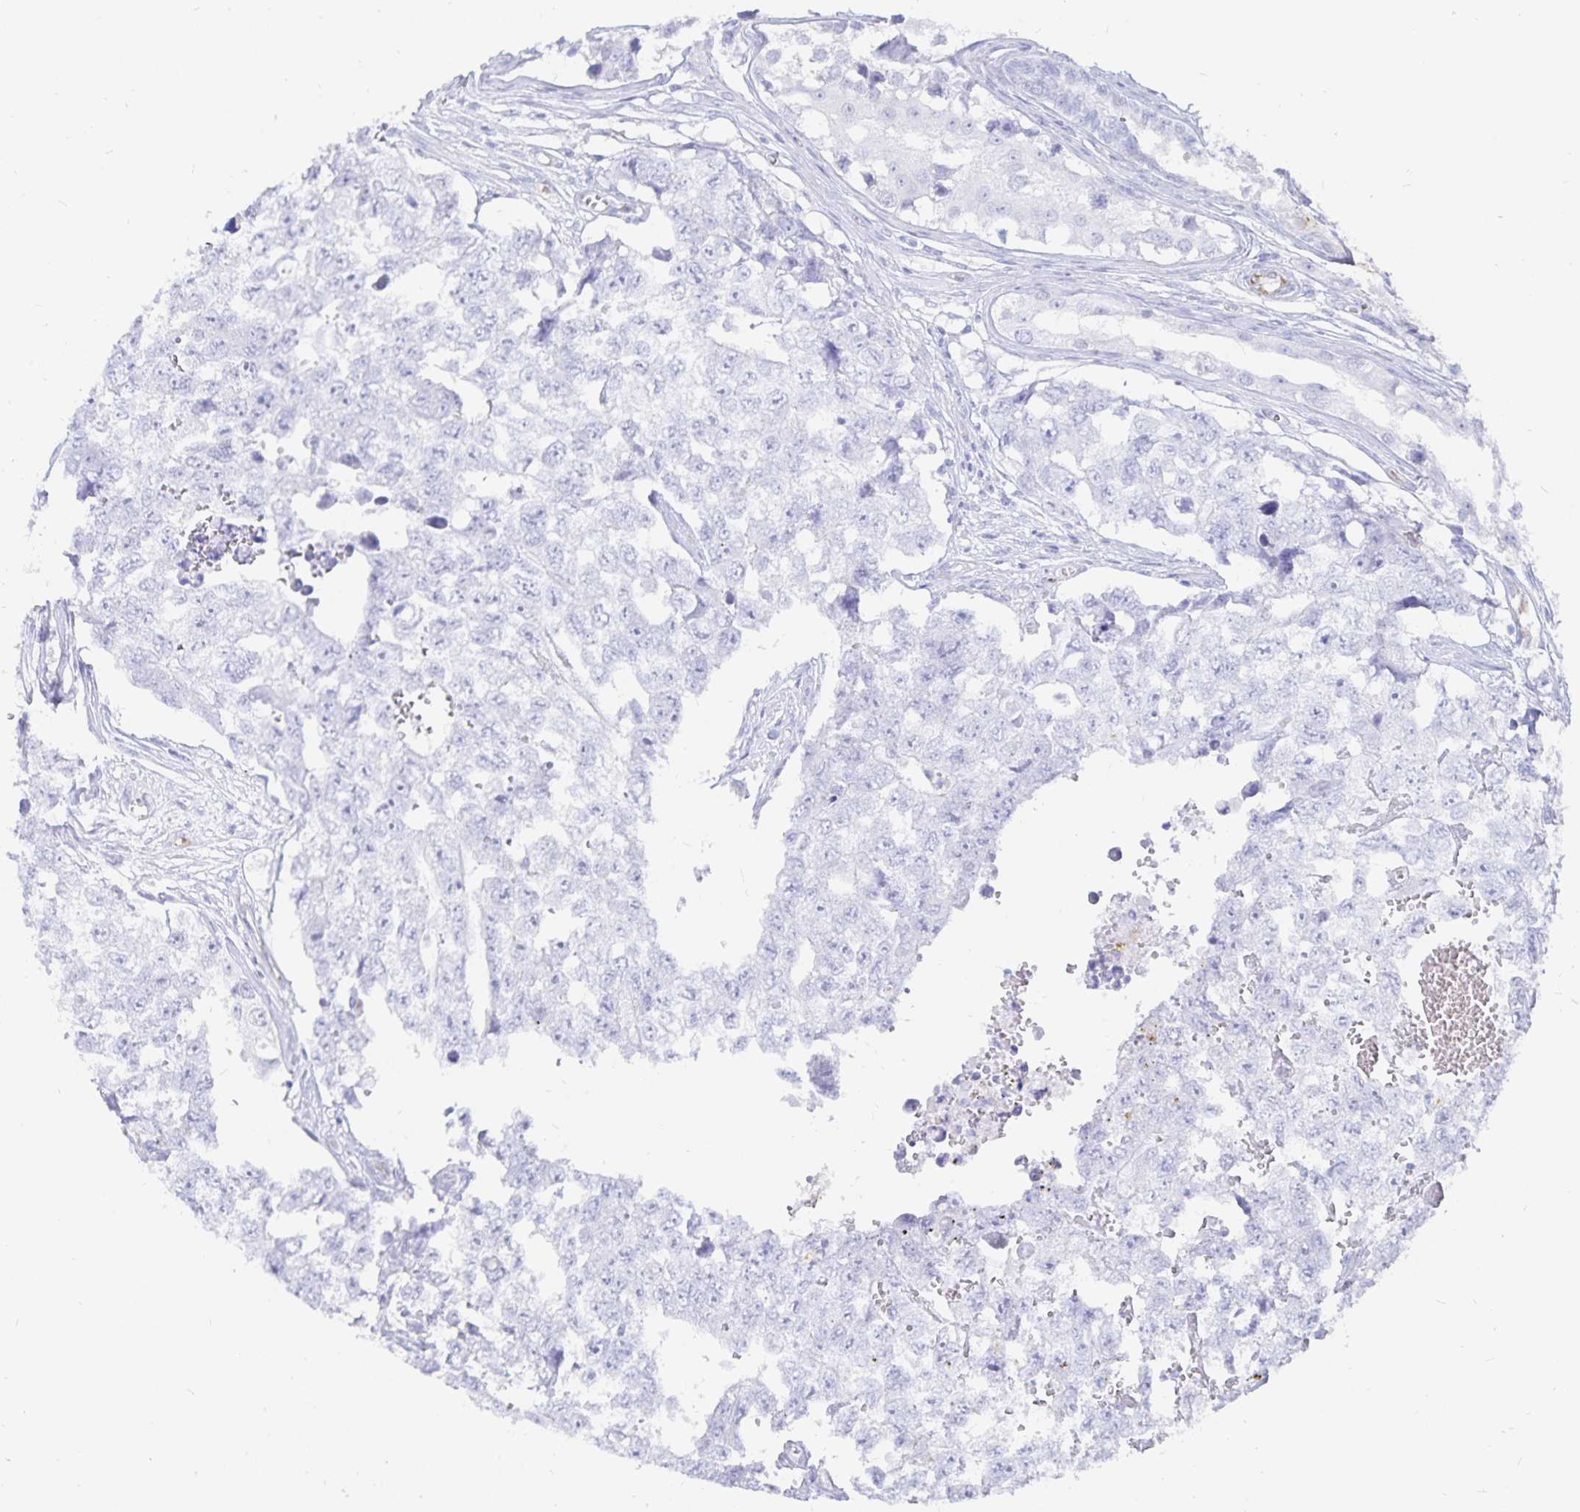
{"staining": {"intensity": "negative", "quantity": "none", "location": "none"}, "tissue": "testis cancer", "cell_type": "Tumor cells", "image_type": "cancer", "snomed": [{"axis": "morphology", "description": "Carcinoma, Embryonal, NOS"}, {"axis": "topography", "description": "Testis"}], "caption": "Tumor cells show no significant positivity in embryonal carcinoma (testis). The staining is performed using DAB brown chromogen with nuclei counter-stained in using hematoxylin.", "gene": "INSL5", "patient": {"sex": "male", "age": 18}}